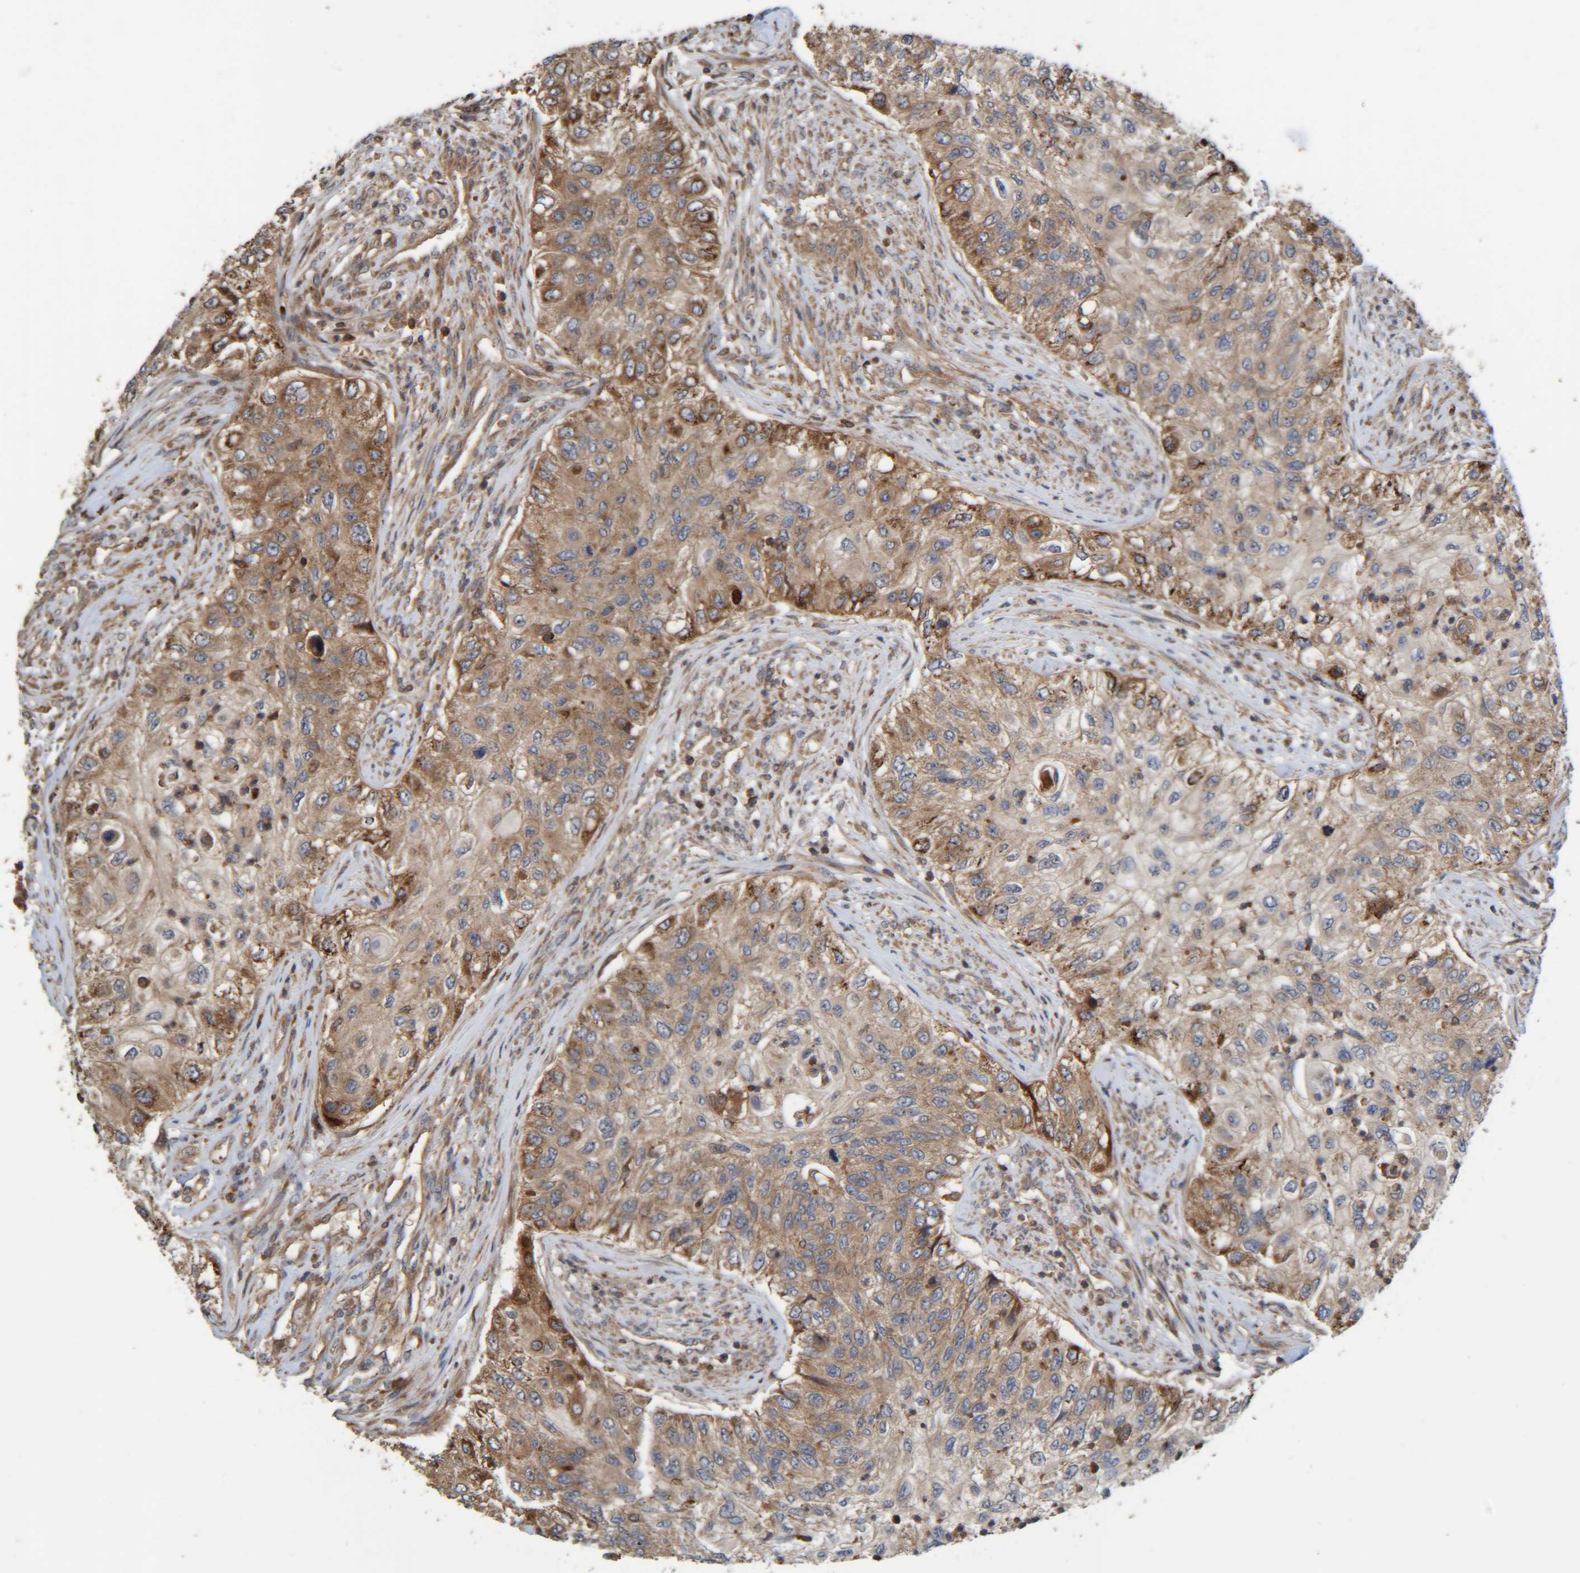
{"staining": {"intensity": "moderate", "quantity": ">75%", "location": "cytoplasmic/membranous"}, "tissue": "urothelial cancer", "cell_type": "Tumor cells", "image_type": "cancer", "snomed": [{"axis": "morphology", "description": "Urothelial carcinoma, High grade"}, {"axis": "topography", "description": "Urinary bladder"}], "caption": "Urothelial cancer was stained to show a protein in brown. There is medium levels of moderate cytoplasmic/membranous expression in about >75% of tumor cells. The staining was performed using DAB, with brown indicating positive protein expression. Nuclei are stained blue with hematoxylin.", "gene": "CCDC57", "patient": {"sex": "female", "age": 60}}